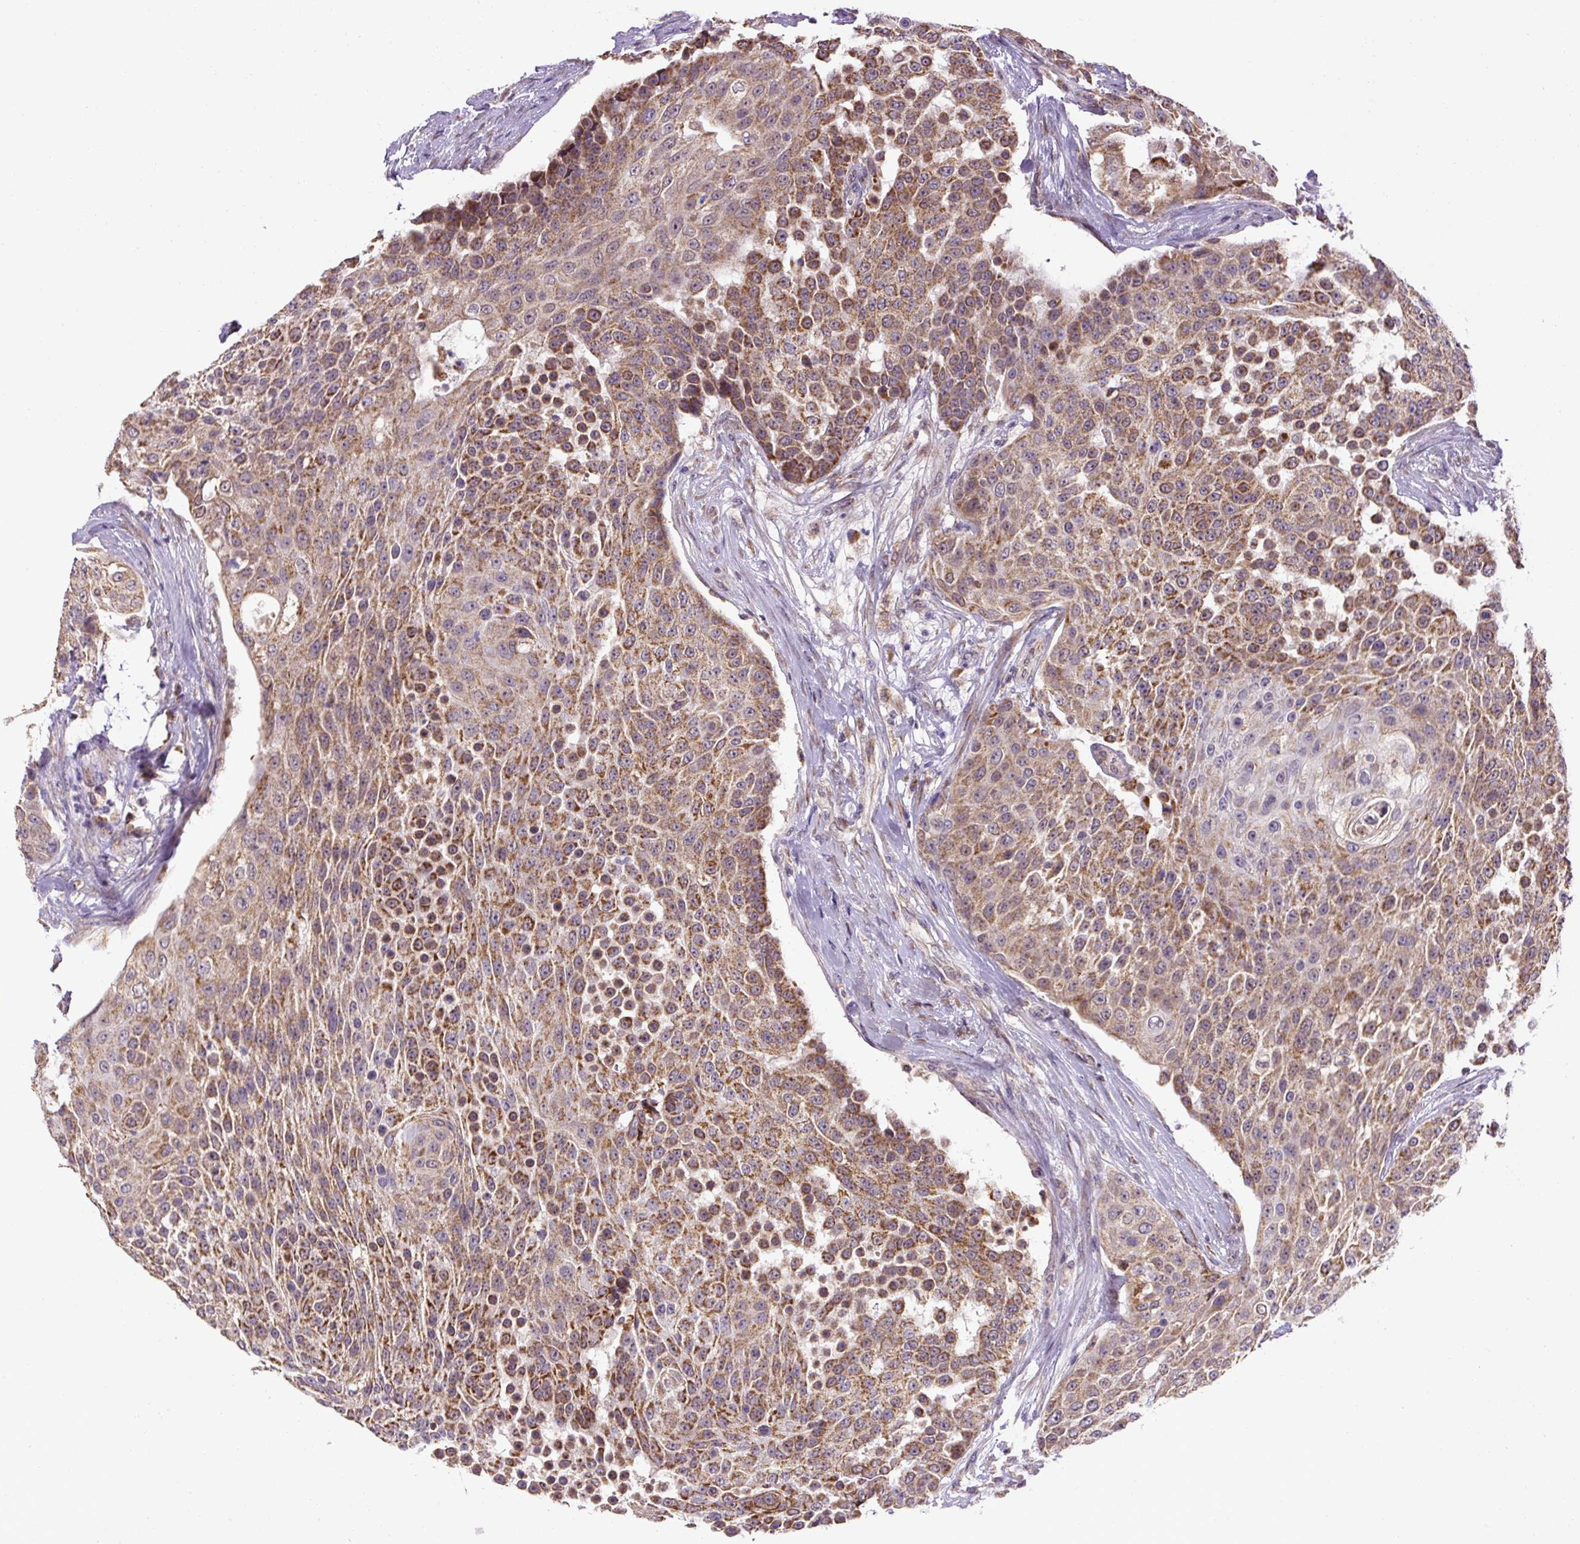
{"staining": {"intensity": "moderate", "quantity": ">75%", "location": "cytoplasmic/membranous"}, "tissue": "urothelial cancer", "cell_type": "Tumor cells", "image_type": "cancer", "snomed": [{"axis": "morphology", "description": "Urothelial carcinoma, High grade"}, {"axis": "topography", "description": "Urinary bladder"}], "caption": "Immunohistochemistry (IHC) (DAB) staining of human urothelial cancer reveals moderate cytoplasmic/membranous protein positivity in about >75% of tumor cells.", "gene": "MFSD9", "patient": {"sex": "female", "age": 63}}